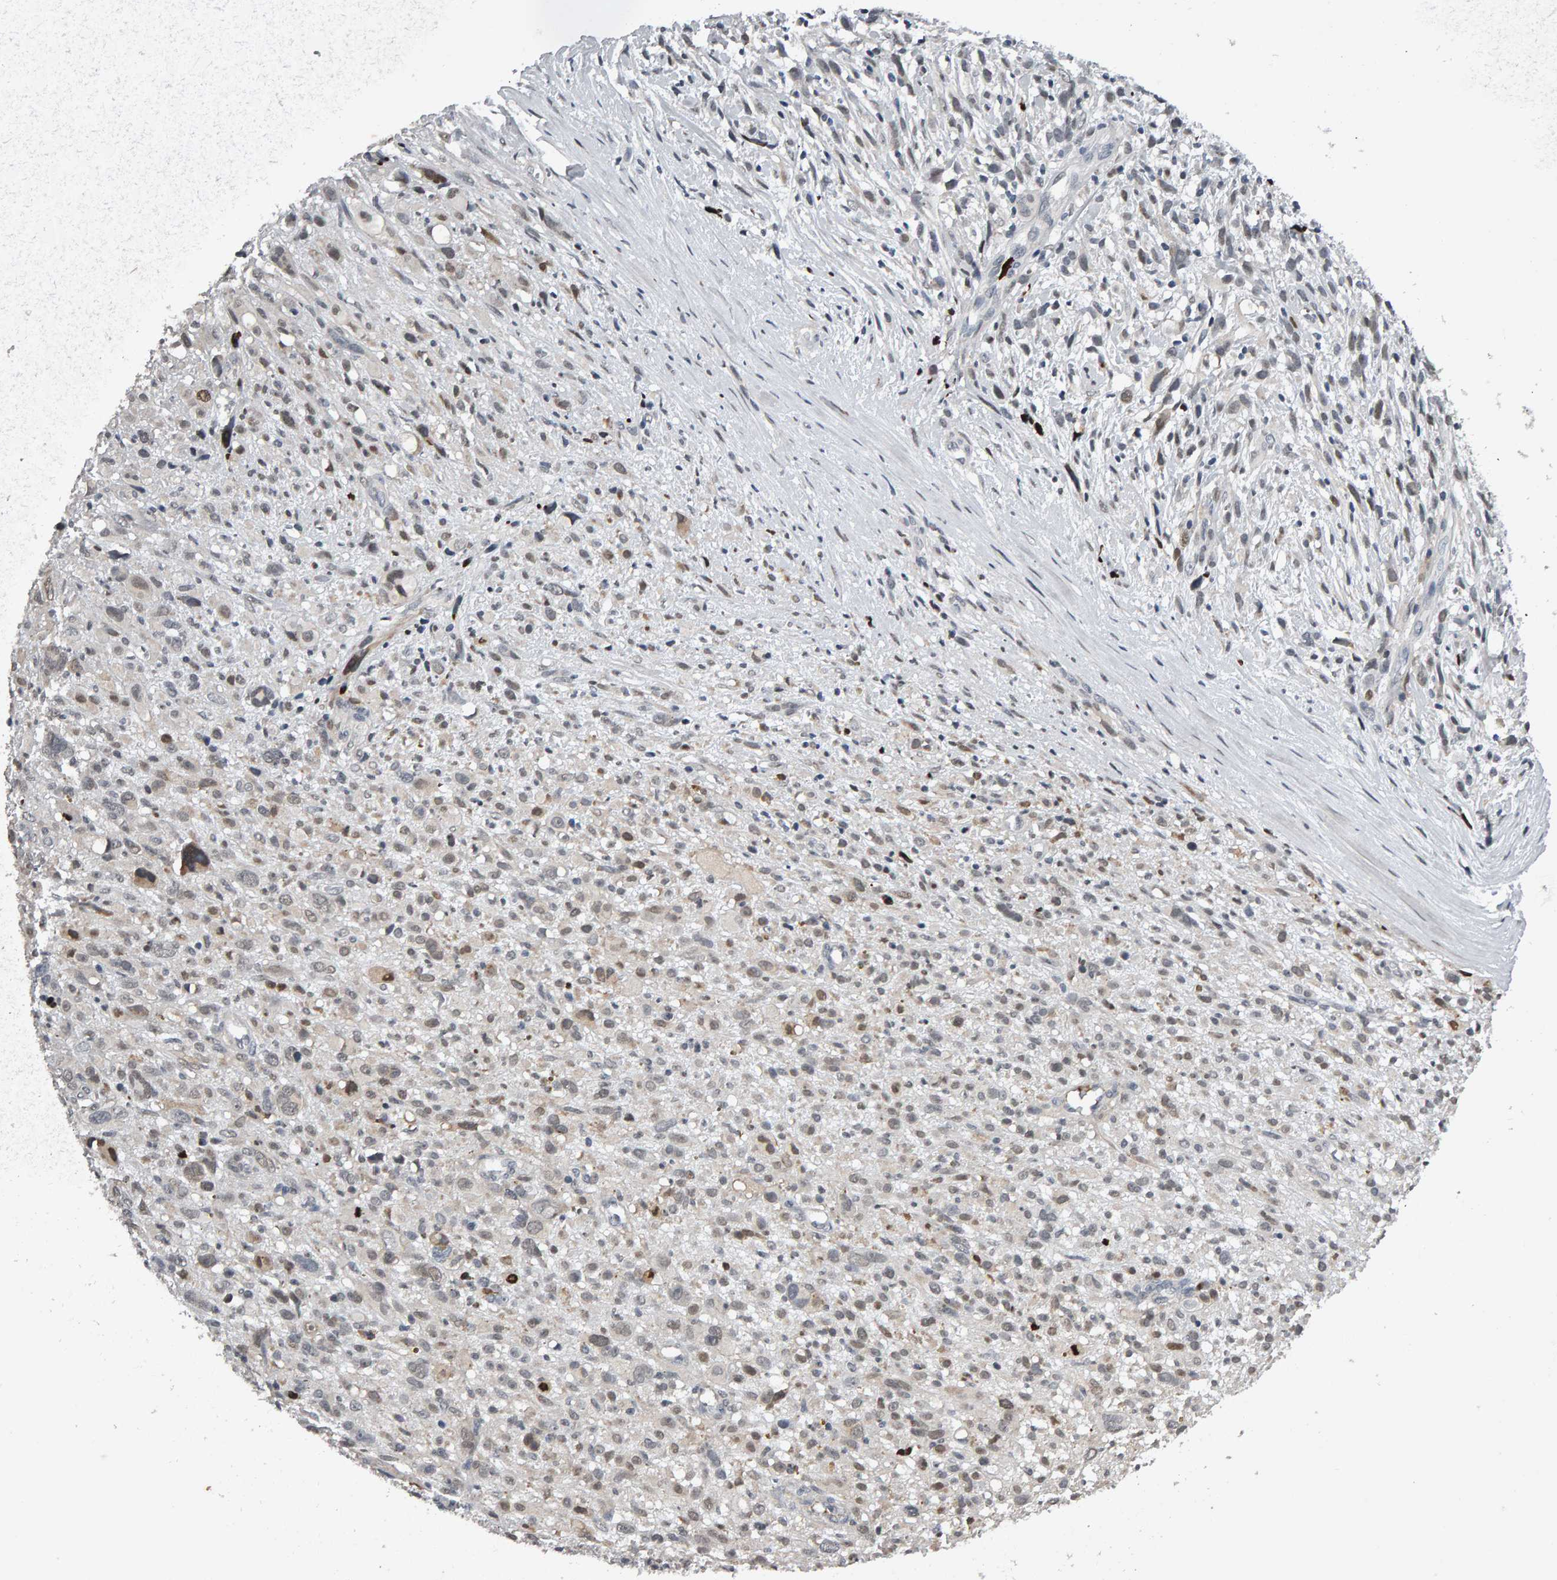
{"staining": {"intensity": "weak", "quantity": ">75%", "location": "nuclear"}, "tissue": "melanoma", "cell_type": "Tumor cells", "image_type": "cancer", "snomed": [{"axis": "morphology", "description": "Malignant melanoma, NOS"}, {"axis": "topography", "description": "Skin"}], "caption": "DAB (3,3'-diaminobenzidine) immunohistochemical staining of melanoma reveals weak nuclear protein staining in about >75% of tumor cells. The protein of interest is shown in brown color, while the nuclei are stained blue.", "gene": "IPO8", "patient": {"sex": "female", "age": 55}}